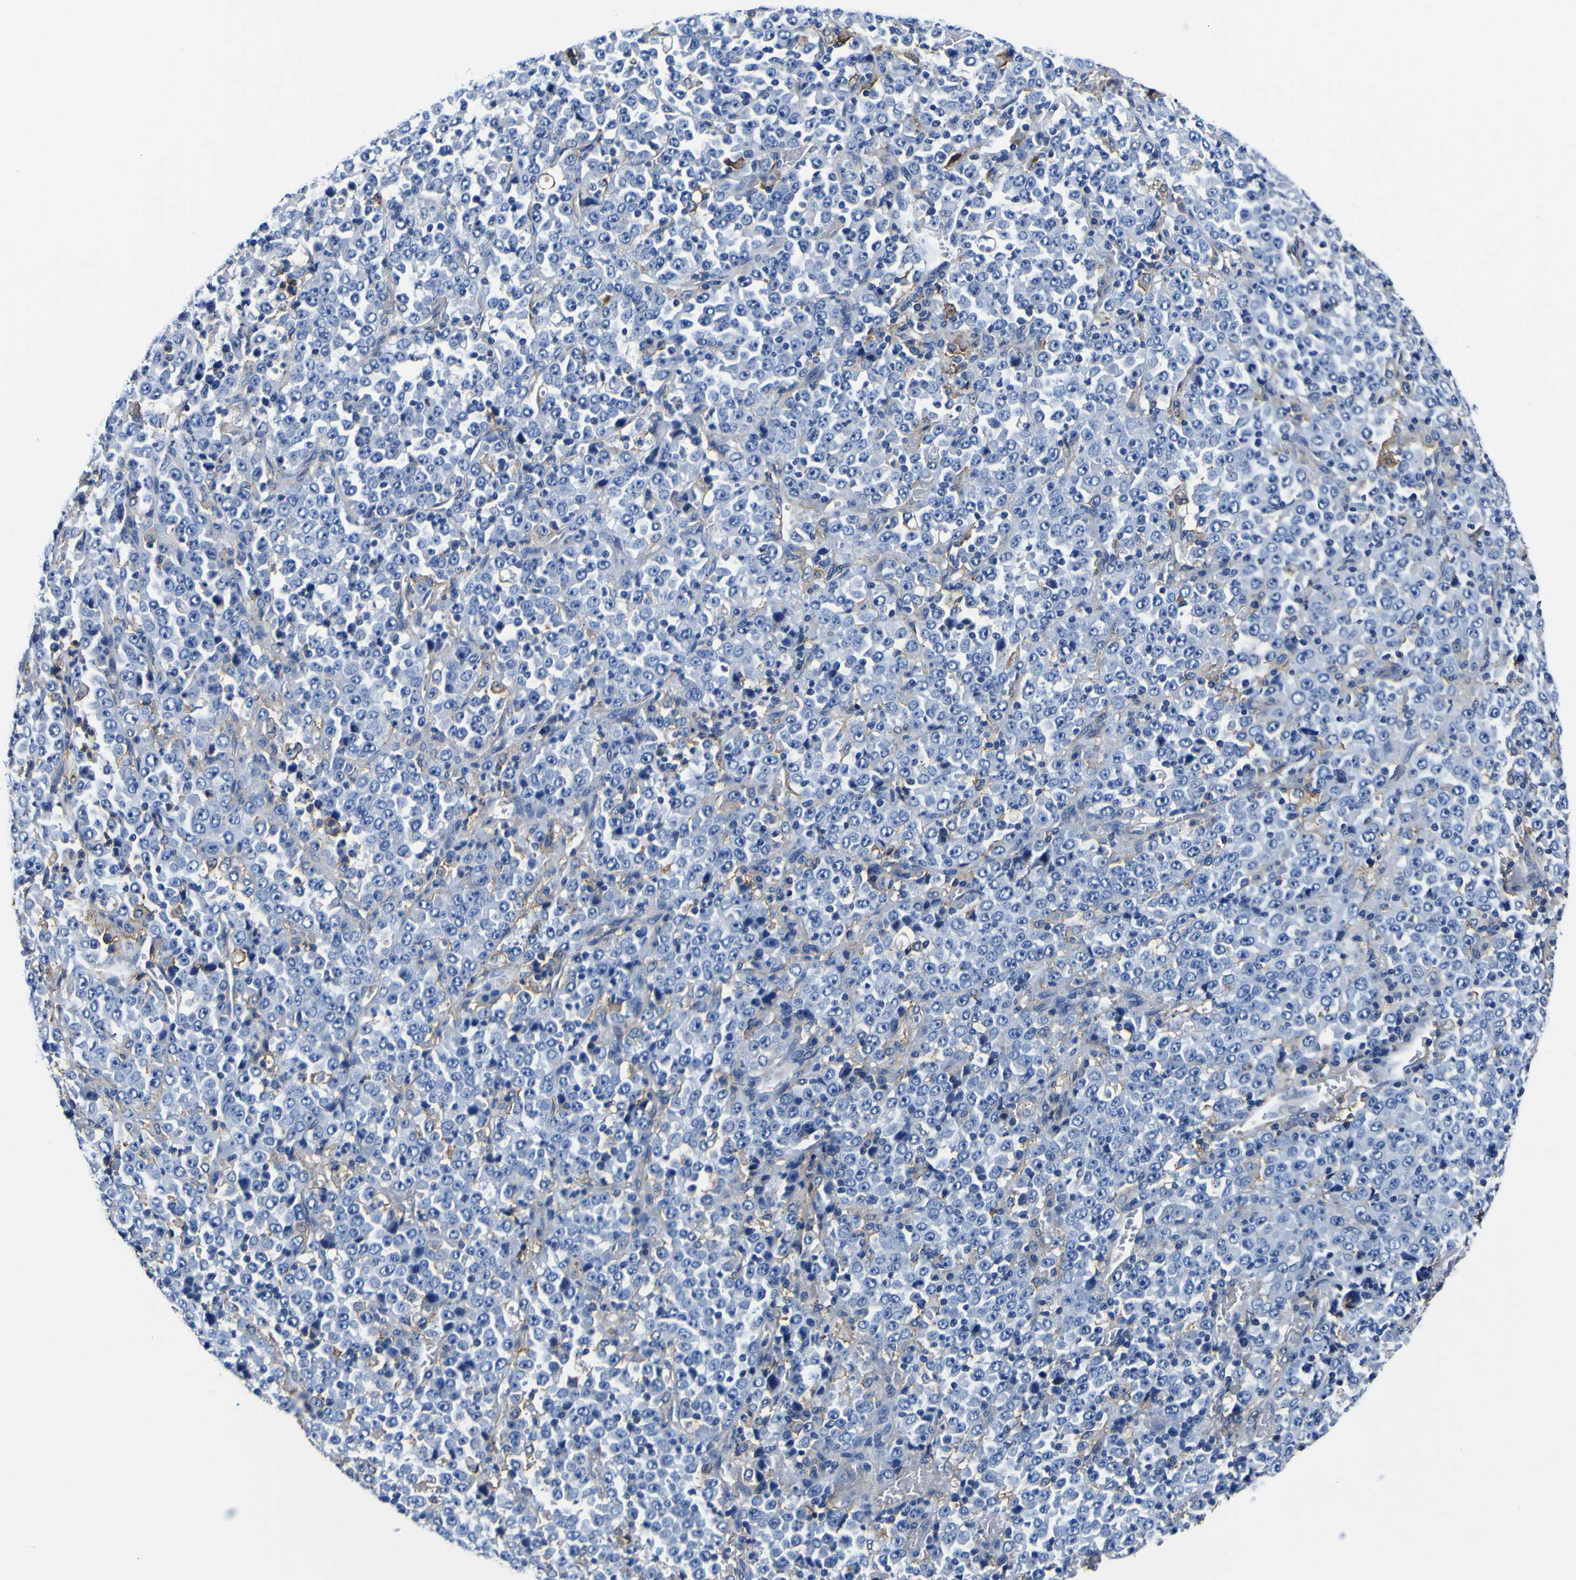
{"staining": {"intensity": "negative", "quantity": "none", "location": "none"}, "tissue": "stomach cancer", "cell_type": "Tumor cells", "image_type": "cancer", "snomed": [{"axis": "morphology", "description": "Normal tissue, NOS"}, {"axis": "morphology", "description": "Adenocarcinoma, NOS"}, {"axis": "topography", "description": "Stomach, upper"}, {"axis": "topography", "description": "Stomach"}], "caption": "This histopathology image is of stomach adenocarcinoma stained with immunohistochemistry to label a protein in brown with the nuclei are counter-stained blue. There is no staining in tumor cells. (Stains: DAB IHC with hematoxylin counter stain, Microscopy: brightfield microscopy at high magnification).", "gene": "PXDN", "patient": {"sex": "male", "age": 59}}